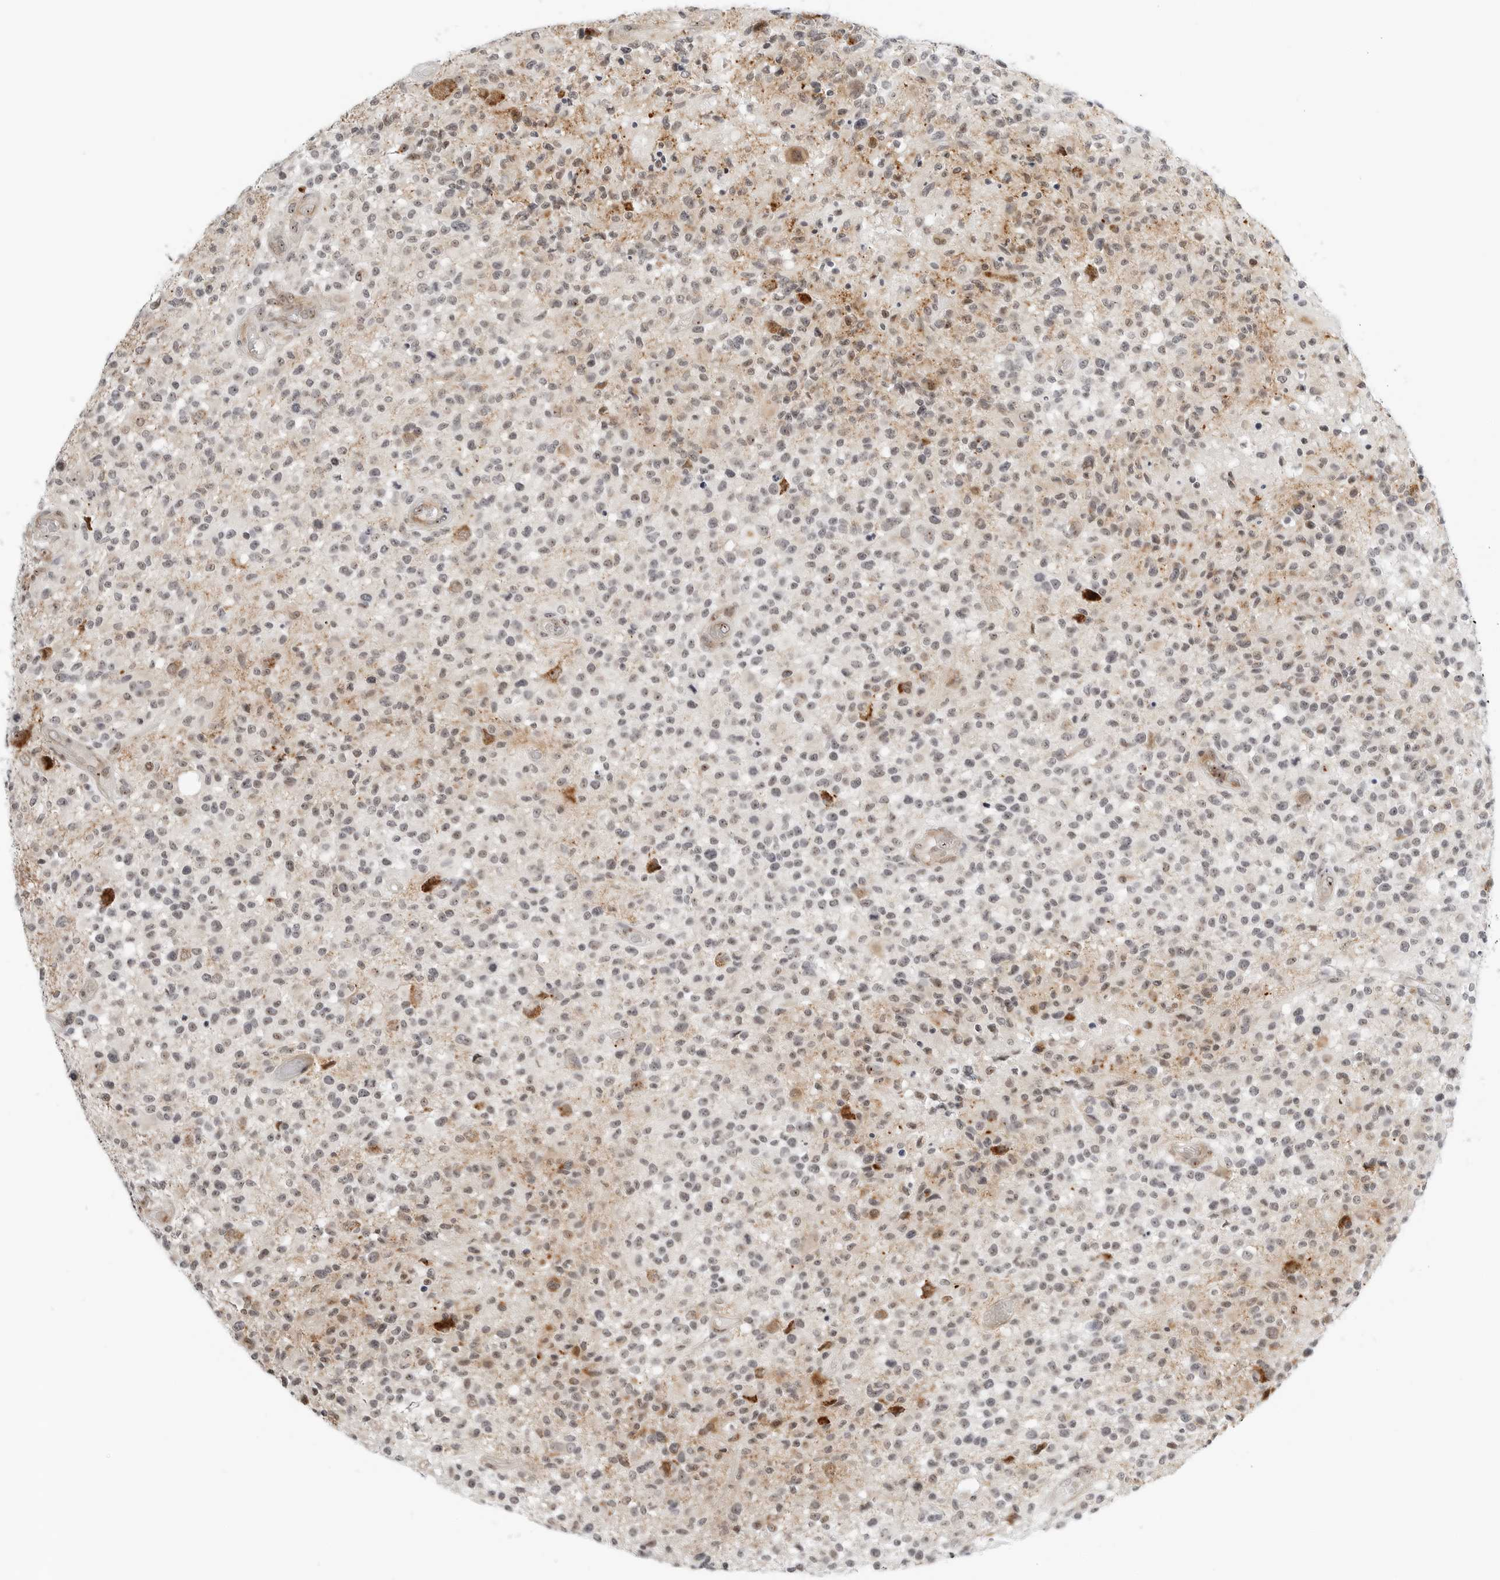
{"staining": {"intensity": "weak", "quantity": "<25%", "location": "nuclear"}, "tissue": "glioma", "cell_type": "Tumor cells", "image_type": "cancer", "snomed": [{"axis": "morphology", "description": "Glioma, malignant, High grade"}, {"axis": "morphology", "description": "Glioblastoma, NOS"}, {"axis": "topography", "description": "Brain"}], "caption": "Micrograph shows no significant protein staining in tumor cells of high-grade glioma (malignant).", "gene": "RIMKLA", "patient": {"sex": "male", "age": 60}}